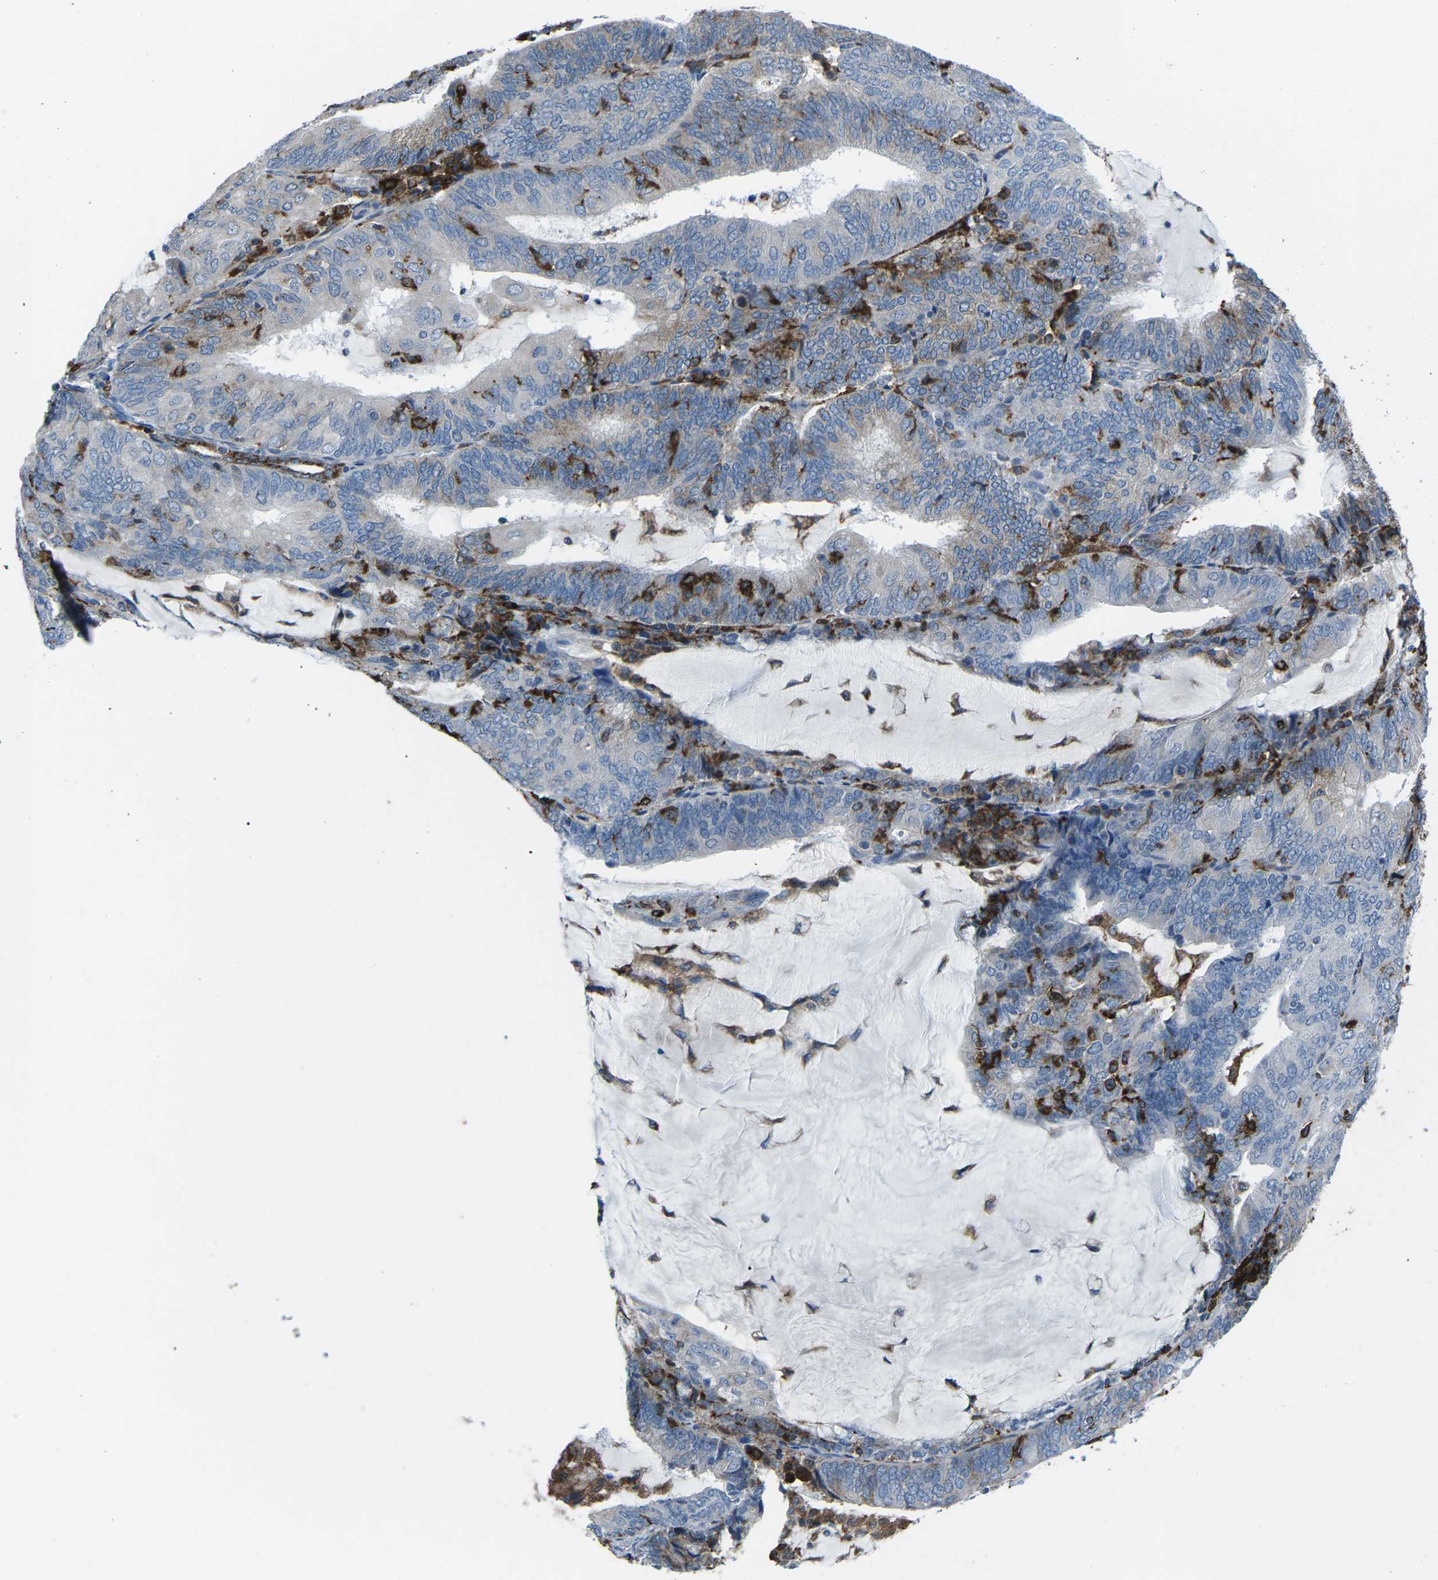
{"staining": {"intensity": "weak", "quantity": "<25%", "location": "cytoplasmic/membranous"}, "tissue": "endometrial cancer", "cell_type": "Tumor cells", "image_type": "cancer", "snomed": [{"axis": "morphology", "description": "Adenocarcinoma, NOS"}, {"axis": "topography", "description": "Endometrium"}], "caption": "Tumor cells show no significant staining in adenocarcinoma (endometrial).", "gene": "PTPN1", "patient": {"sex": "female", "age": 81}}